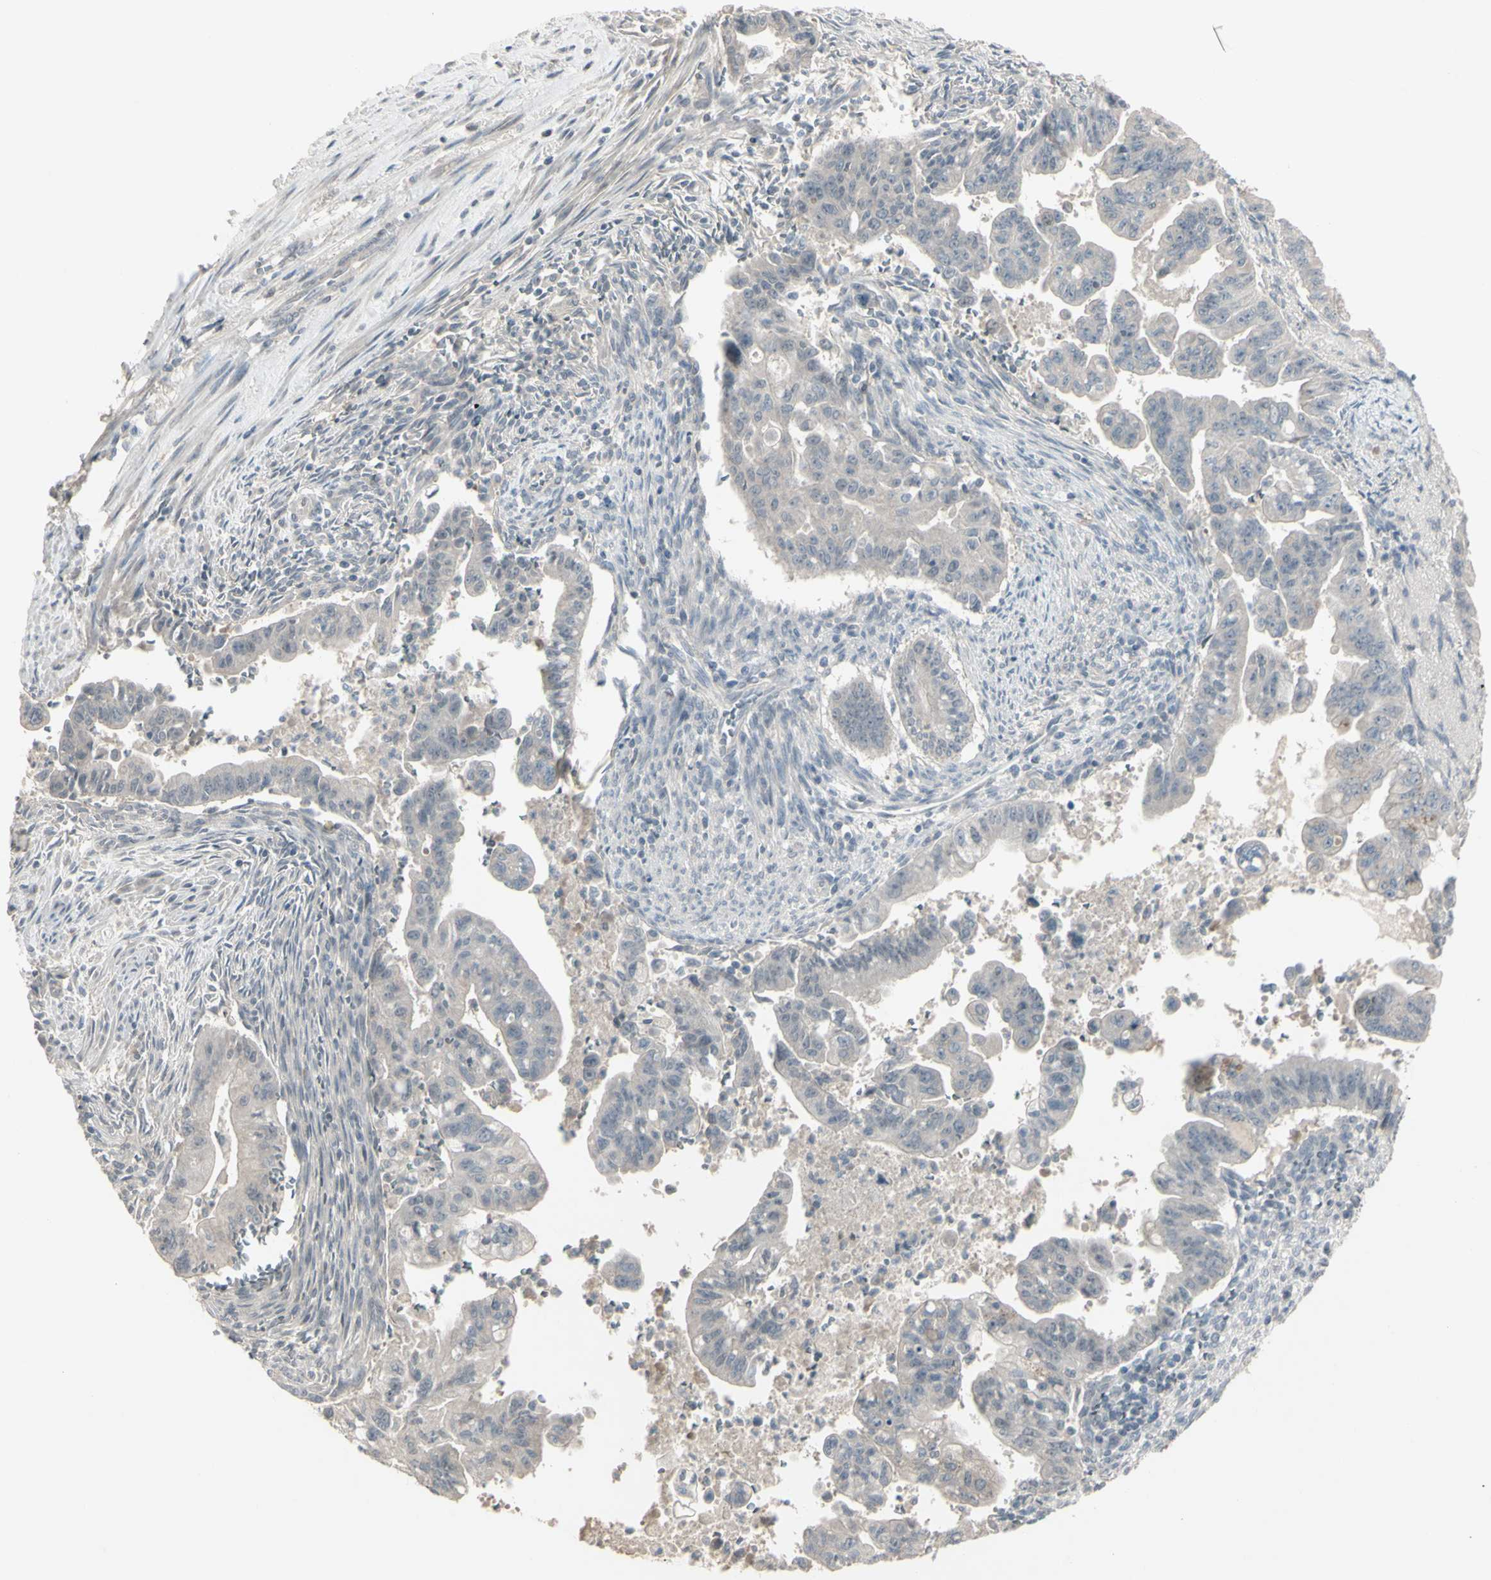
{"staining": {"intensity": "negative", "quantity": "none", "location": "none"}, "tissue": "pancreatic cancer", "cell_type": "Tumor cells", "image_type": "cancer", "snomed": [{"axis": "morphology", "description": "Adenocarcinoma, NOS"}, {"axis": "topography", "description": "Pancreas"}], "caption": "A histopathology image of human pancreatic cancer is negative for staining in tumor cells.", "gene": "PIAS4", "patient": {"sex": "male", "age": 70}}